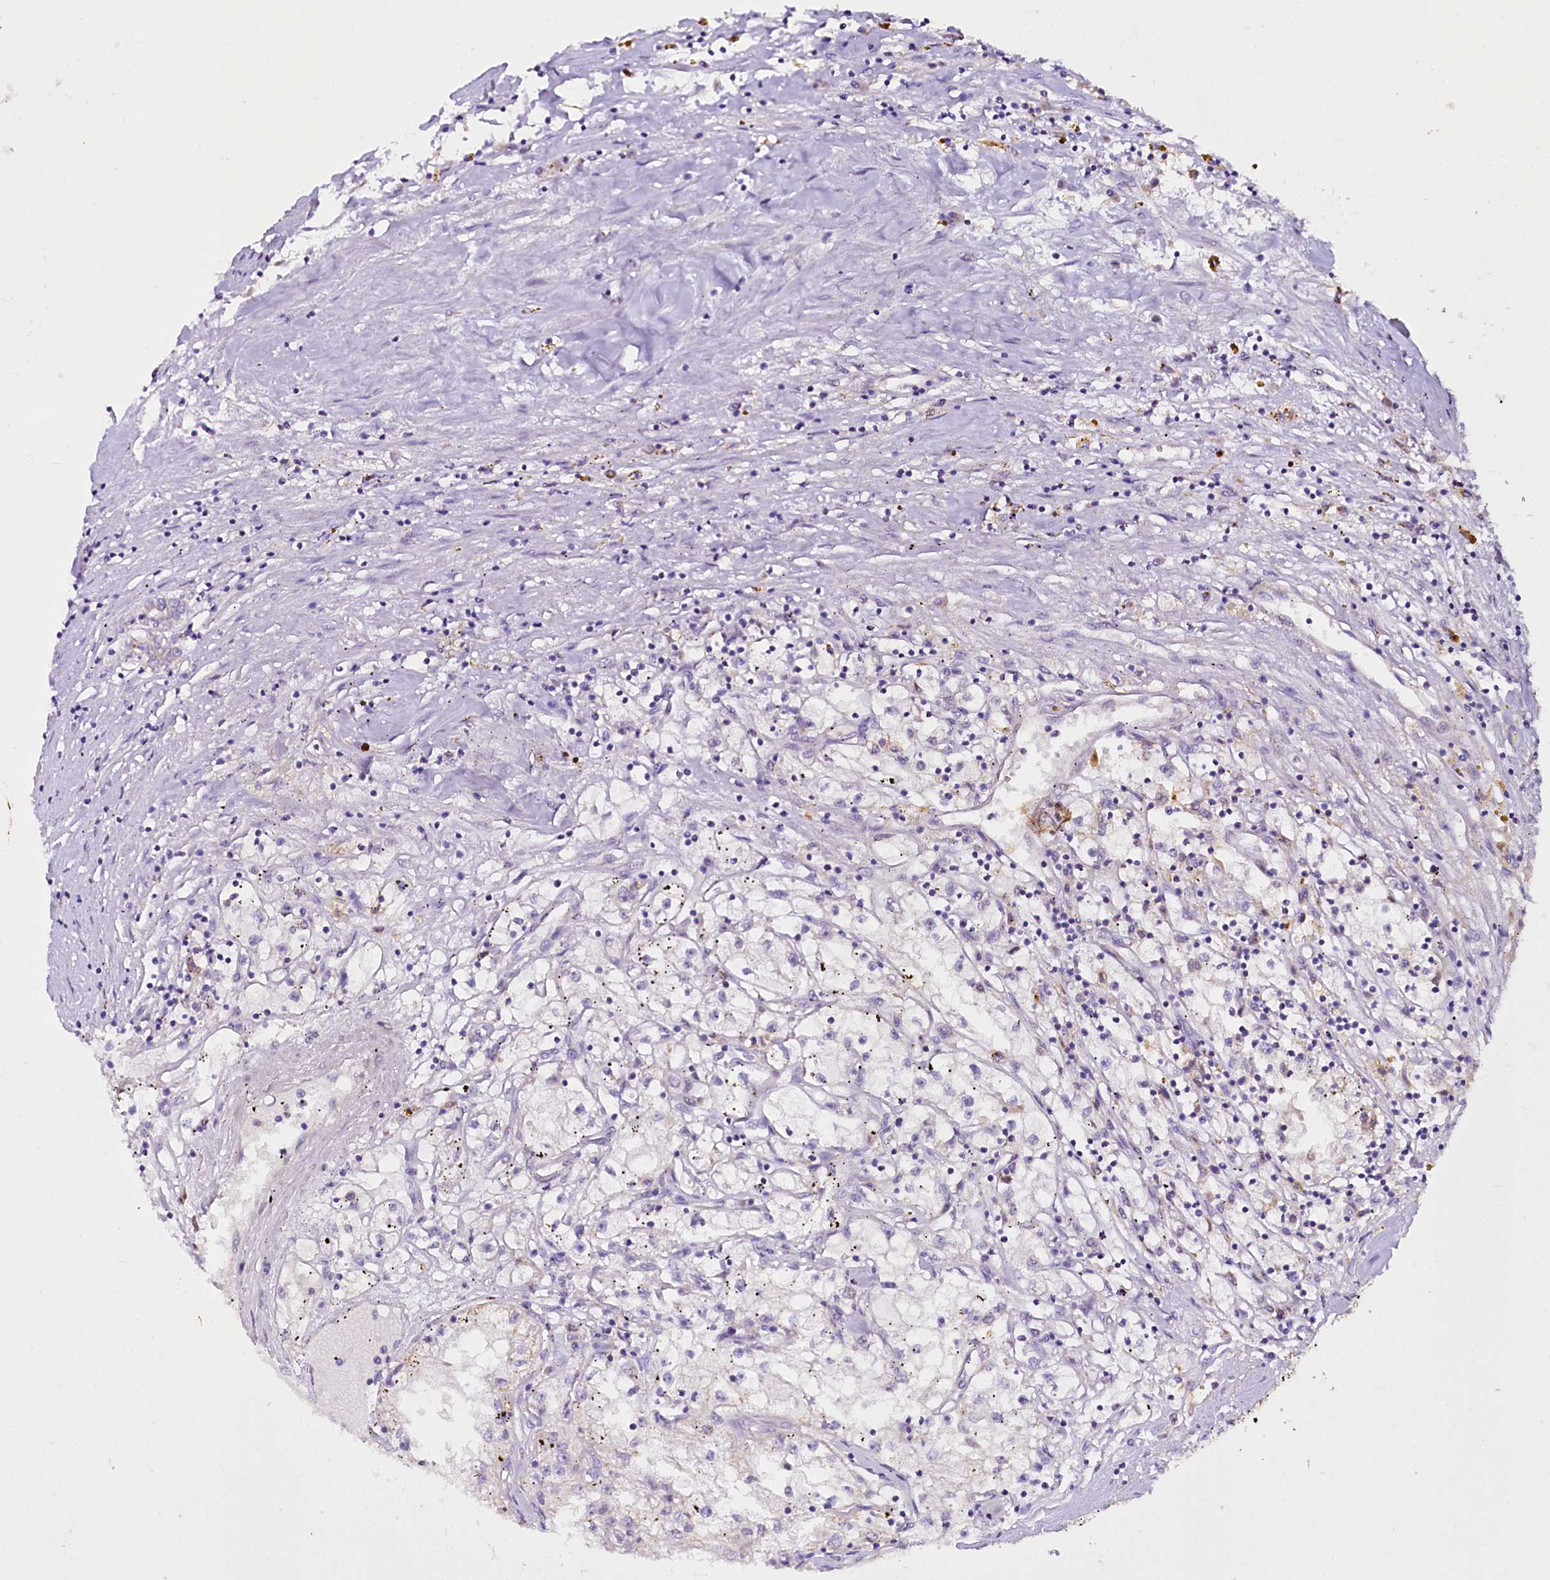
{"staining": {"intensity": "negative", "quantity": "none", "location": "none"}, "tissue": "renal cancer", "cell_type": "Tumor cells", "image_type": "cancer", "snomed": [{"axis": "morphology", "description": "Adenocarcinoma, NOS"}, {"axis": "topography", "description": "Kidney"}], "caption": "This micrograph is of renal cancer stained with immunohistochemistry to label a protein in brown with the nuclei are counter-stained blue. There is no positivity in tumor cells. The staining is performed using DAB (3,3'-diaminobenzidine) brown chromogen with nuclei counter-stained in using hematoxylin.", "gene": "SACM1L", "patient": {"sex": "male", "age": 56}}